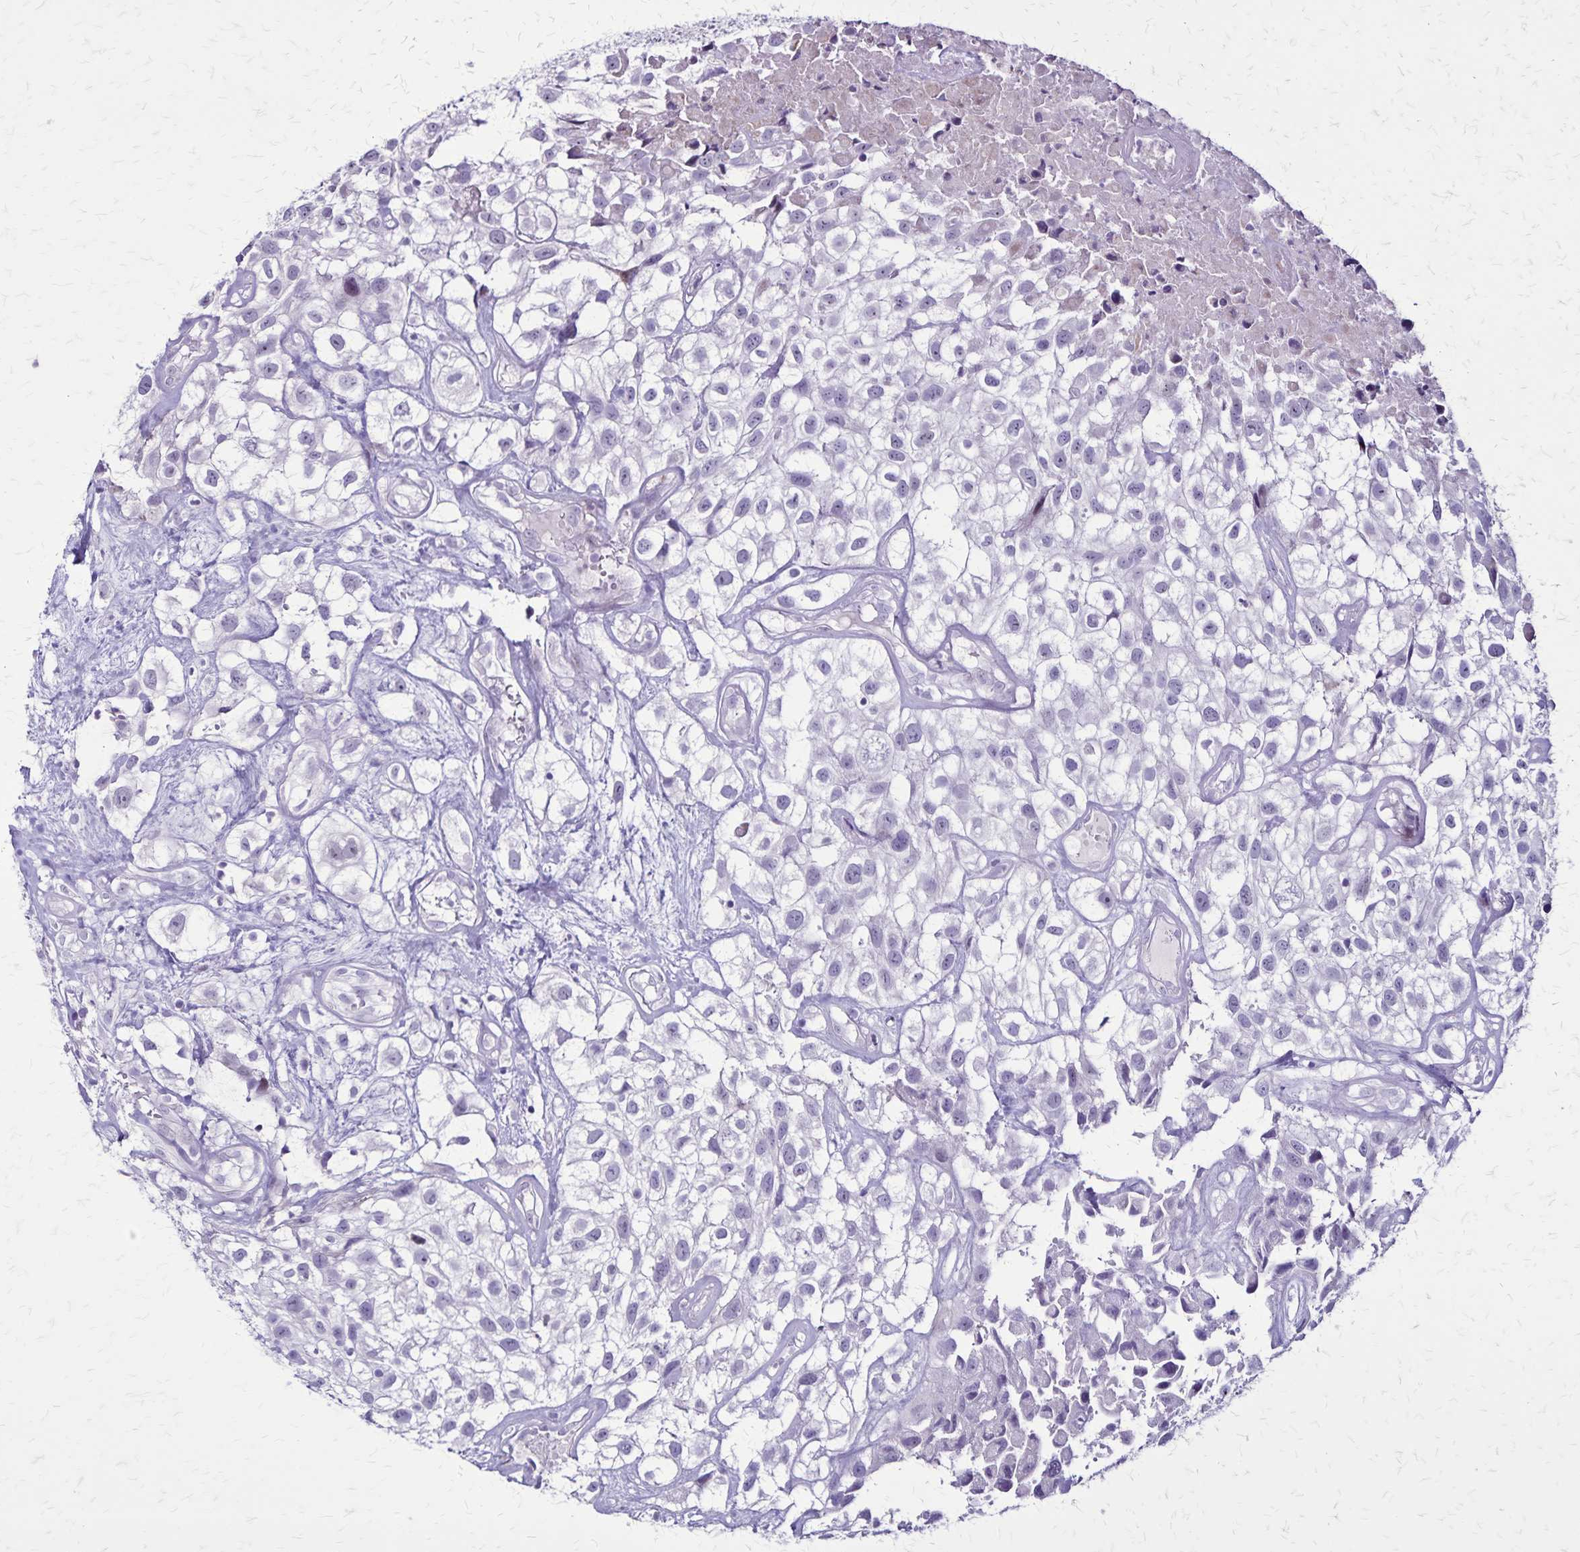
{"staining": {"intensity": "negative", "quantity": "none", "location": "none"}, "tissue": "urothelial cancer", "cell_type": "Tumor cells", "image_type": "cancer", "snomed": [{"axis": "morphology", "description": "Urothelial carcinoma, High grade"}, {"axis": "topography", "description": "Urinary bladder"}], "caption": "An image of urothelial cancer stained for a protein displays no brown staining in tumor cells.", "gene": "OR51B5", "patient": {"sex": "male", "age": 56}}